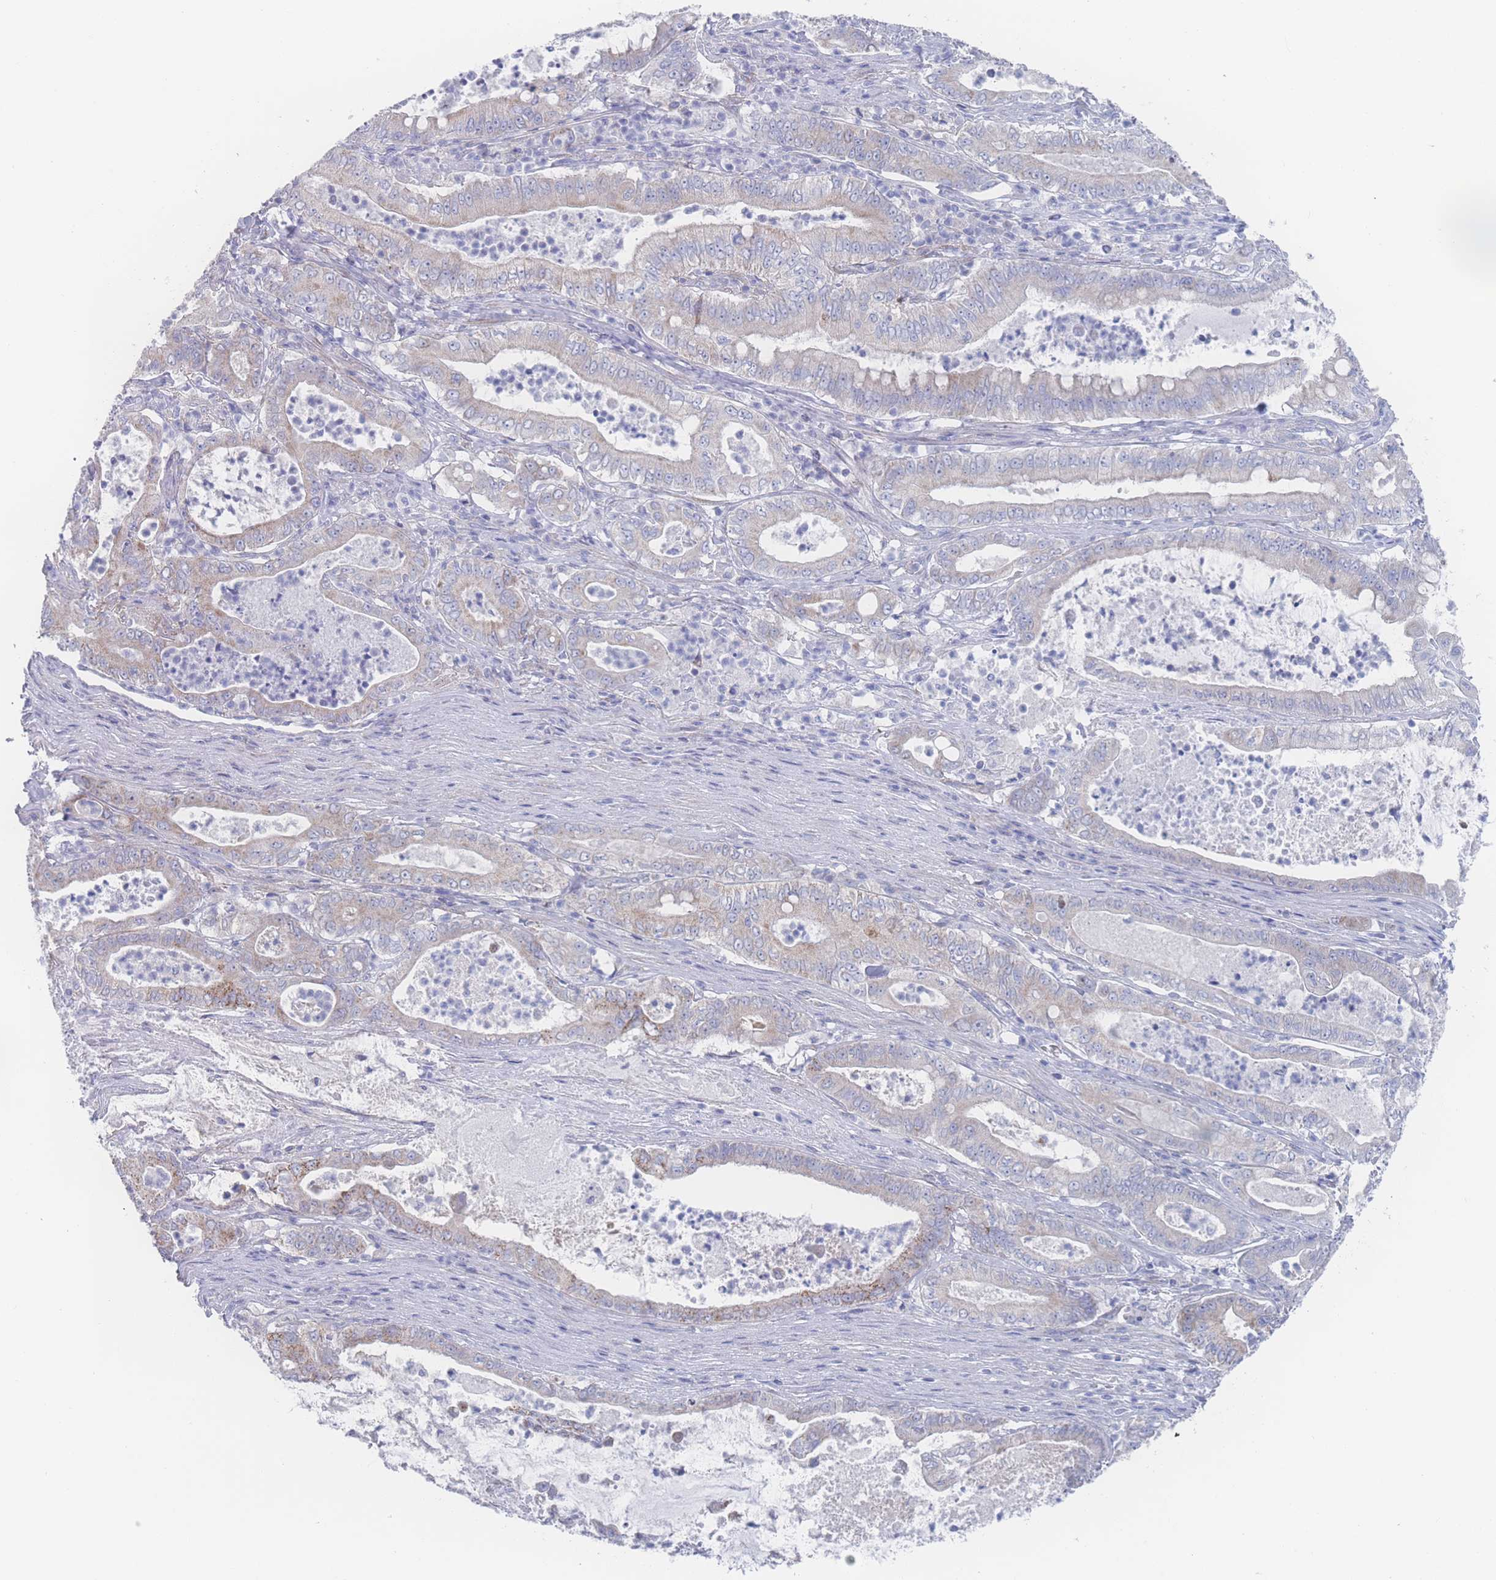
{"staining": {"intensity": "moderate", "quantity": "25%-75%", "location": "cytoplasmic/membranous"}, "tissue": "pancreatic cancer", "cell_type": "Tumor cells", "image_type": "cancer", "snomed": [{"axis": "morphology", "description": "Adenocarcinoma, NOS"}, {"axis": "topography", "description": "Pancreas"}], "caption": "A brown stain labels moderate cytoplasmic/membranous staining of a protein in adenocarcinoma (pancreatic) tumor cells.", "gene": "SNPH", "patient": {"sex": "male", "age": 71}}